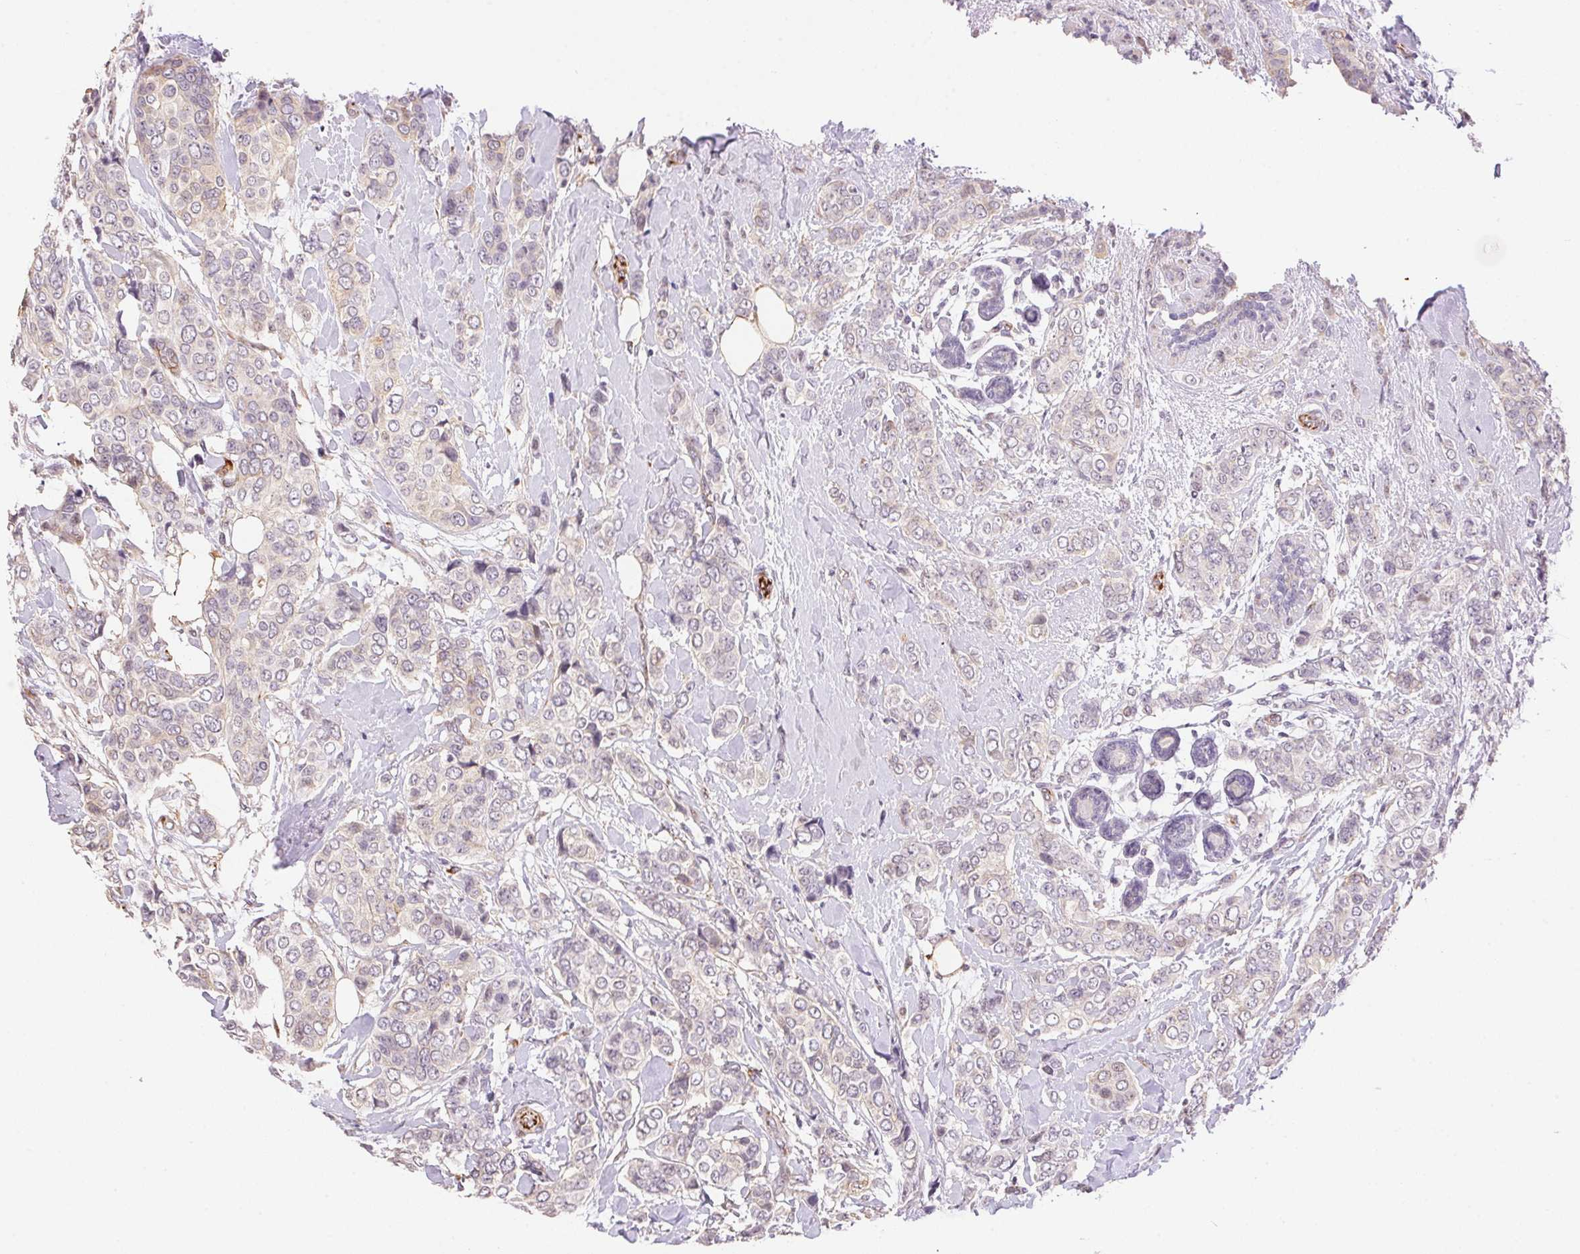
{"staining": {"intensity": "negative", "quantity": "none", "location": "none"}, "tissue": "breast cancer", "cell_type": "Tumor cells", "image_type": "cancer", "snomed": [{"axis": "morphology", "description": "Lobular carcinoma"}, {"axis": "topography", "description": "Breast"}], "caption": "A high-resolution histopathology image shows immunohistochemistry staining of breast cancer, which displays no significant expression in tumor cells.", "gene": "GYG2", "patient": {"sex": "female", "age": 51}}